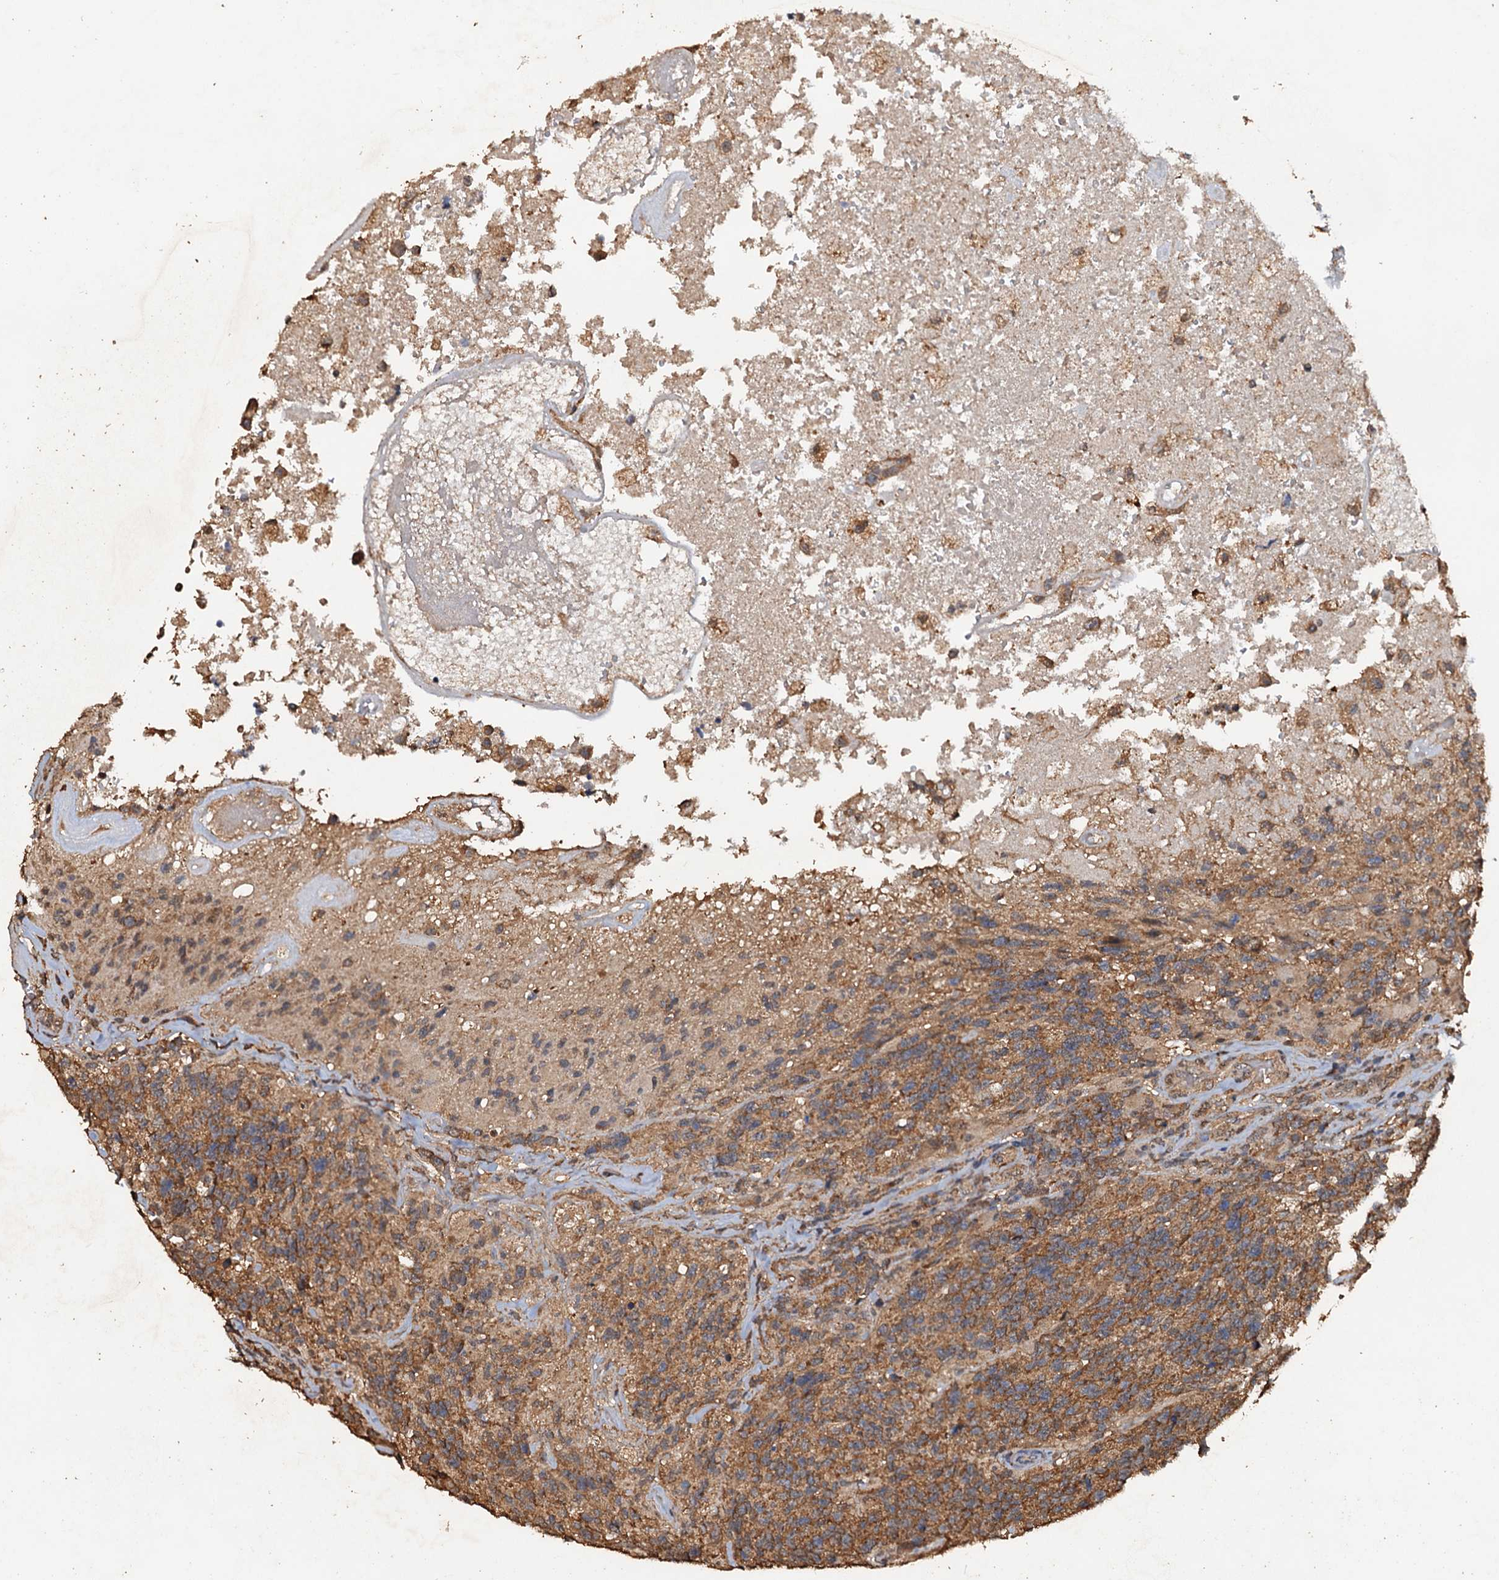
{"staining": {"intensity": "moderate", "quantity": ">75%", "location": "cytoplasmic/membranous"}, "tissue": "glioma", "cell_type": "Tumor cells", "image_type": "cancer", "snomed": [{"axis": "morphology", "description": "Glioma, malignant, High grade"}, {"axis": "topography", "description": "Brain"}], "caption": "Immunohistochemistry (IHC) micrograph of glioma stained for a protein (brown), which reveals medium levels of moderate cytoplasmic/membranous expression in approximately >75% of tumor cells.", "gene": "PSMD9", "patient": {"sex": "male", "age": 76}}